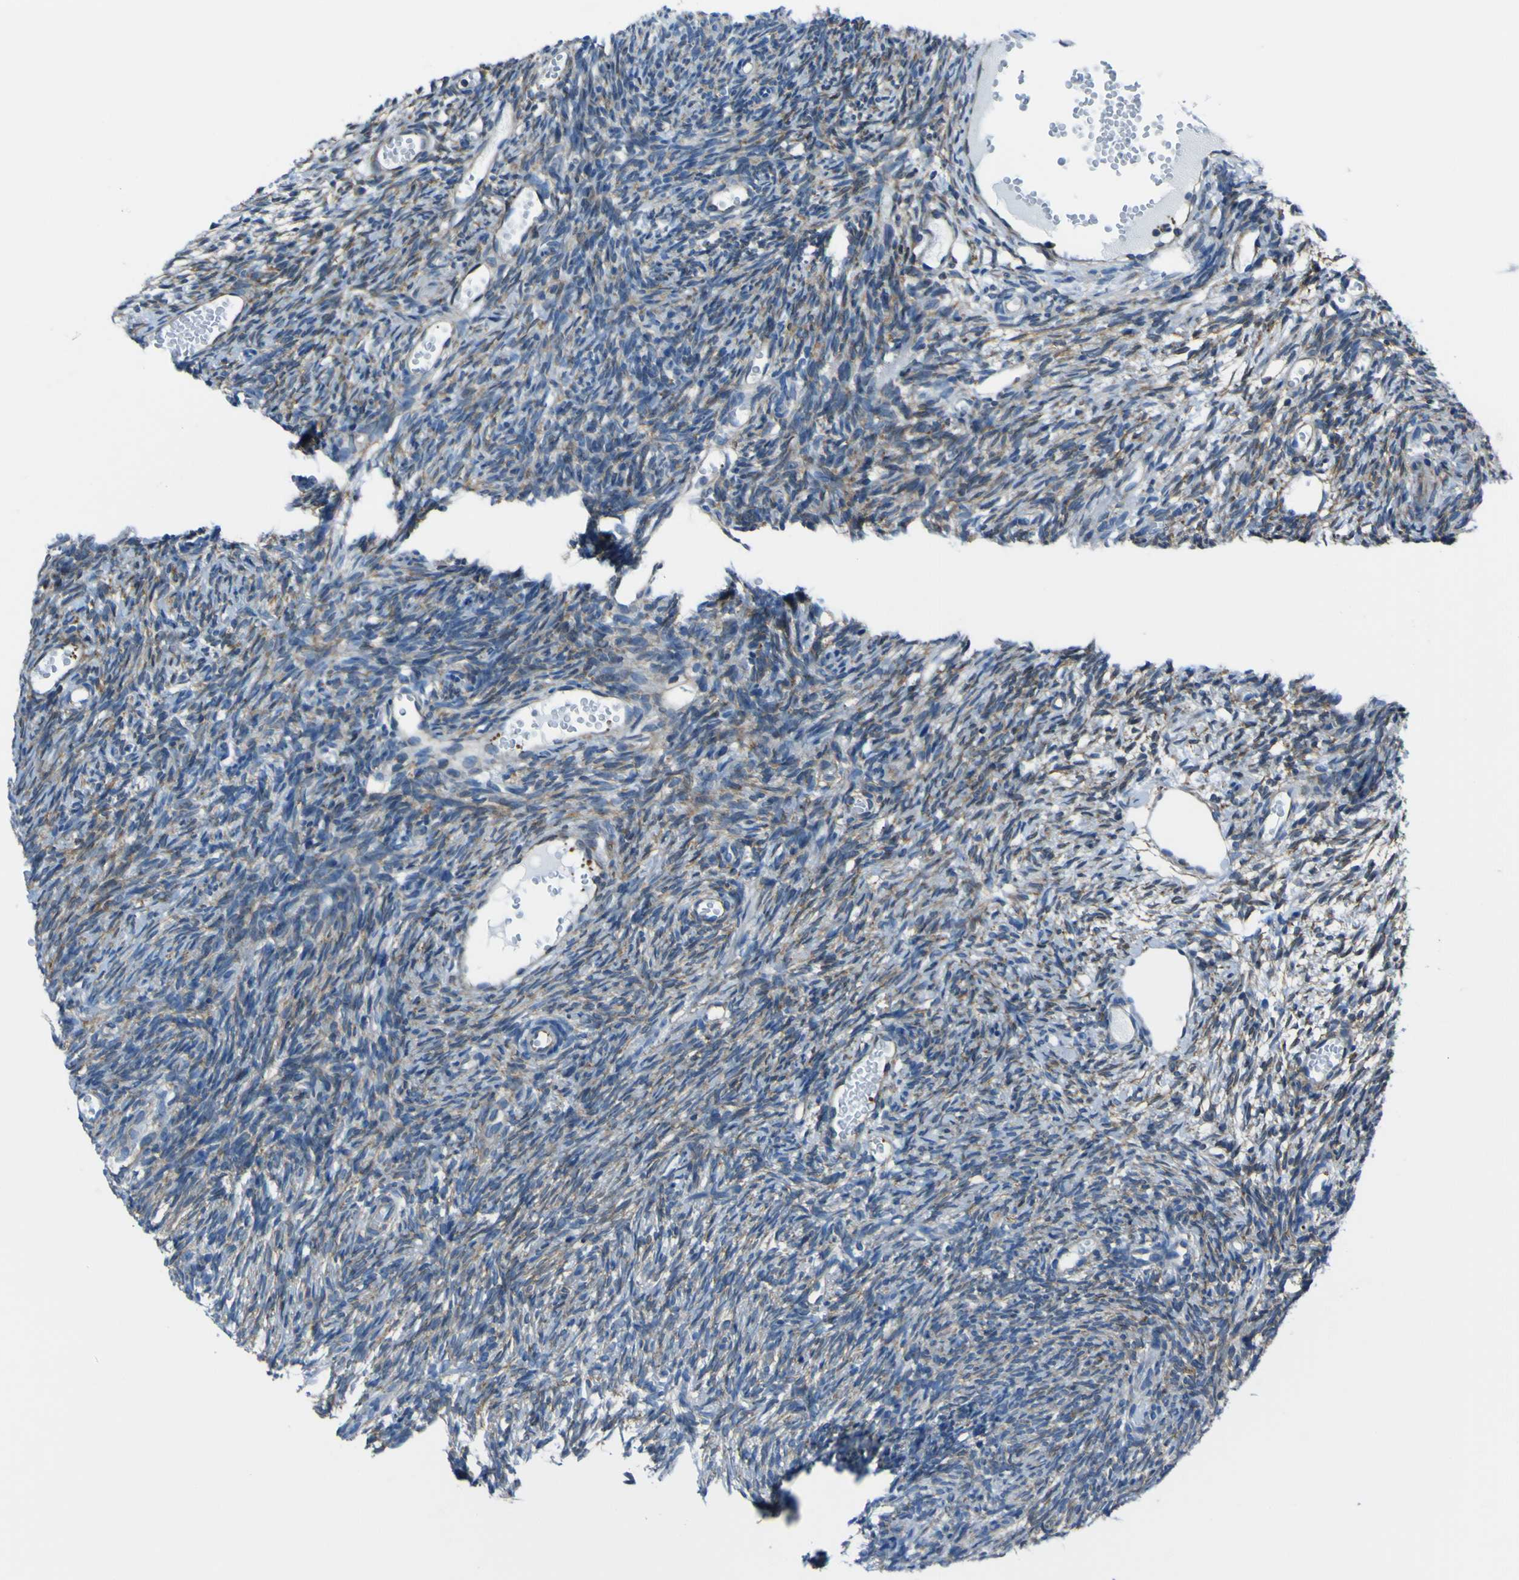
{"staining": {"intensity": "moderate", "quantity": ">75%", "location": "cytoplasmic/membranous"}, "tissue": "ovary", "cell_type": "Ovarian stroma cells", "image_type": "normal", "snomed": [{"axis": "morphology", "description": "Normal tissue, NOS"}, {"axis": "topography", "description": "Ovary"}], "caption": "Ovarian stroma cells reveal medium levels of moderate cytoplasmic/membranous staining in approximately >75% of cells in normal human ovary. (Brightfield microscopy of DAB IHC at high magnification).", "gene": "STIM1", "patient": {"sex": "female", "age": 35}}